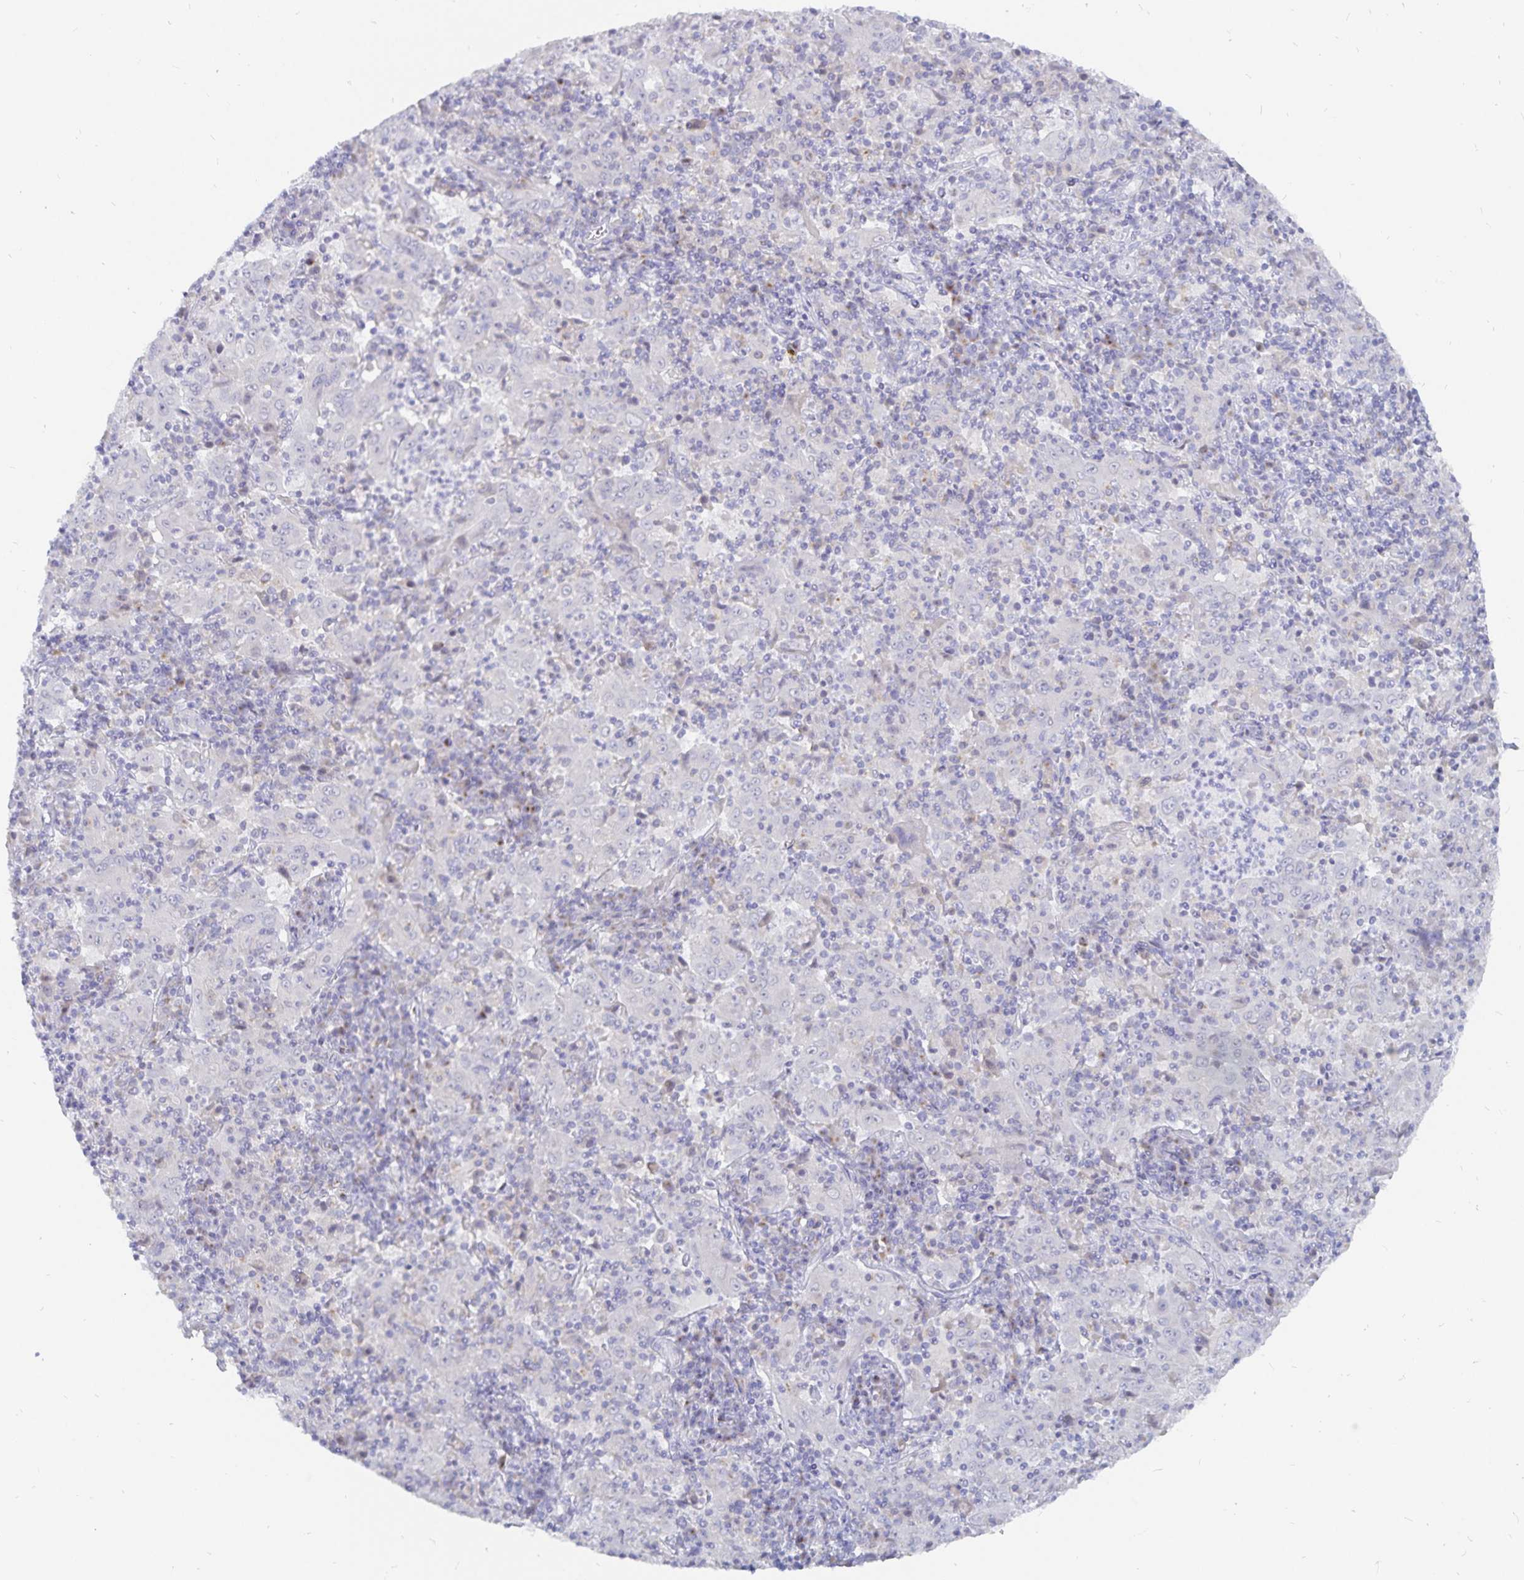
{"staining": {"intensity": "negative", "quantity": "none", "location": "none"}, "tissue": "pancreatic cancer", "cell_type": "Tumor cells", "image_type": "cancer", "snomed": [{"axis": "morphology", "description": "Adenocarcinoma, NOS"}, {"axis": "topography", "description": "Pancreas"}], "caption": "Pancreatic cancer was stained to show a protein in brown. There is no significant positivity in tumor cells.", "gene": "PKHD1", "patient": {"sex": "male", "age": 63}}